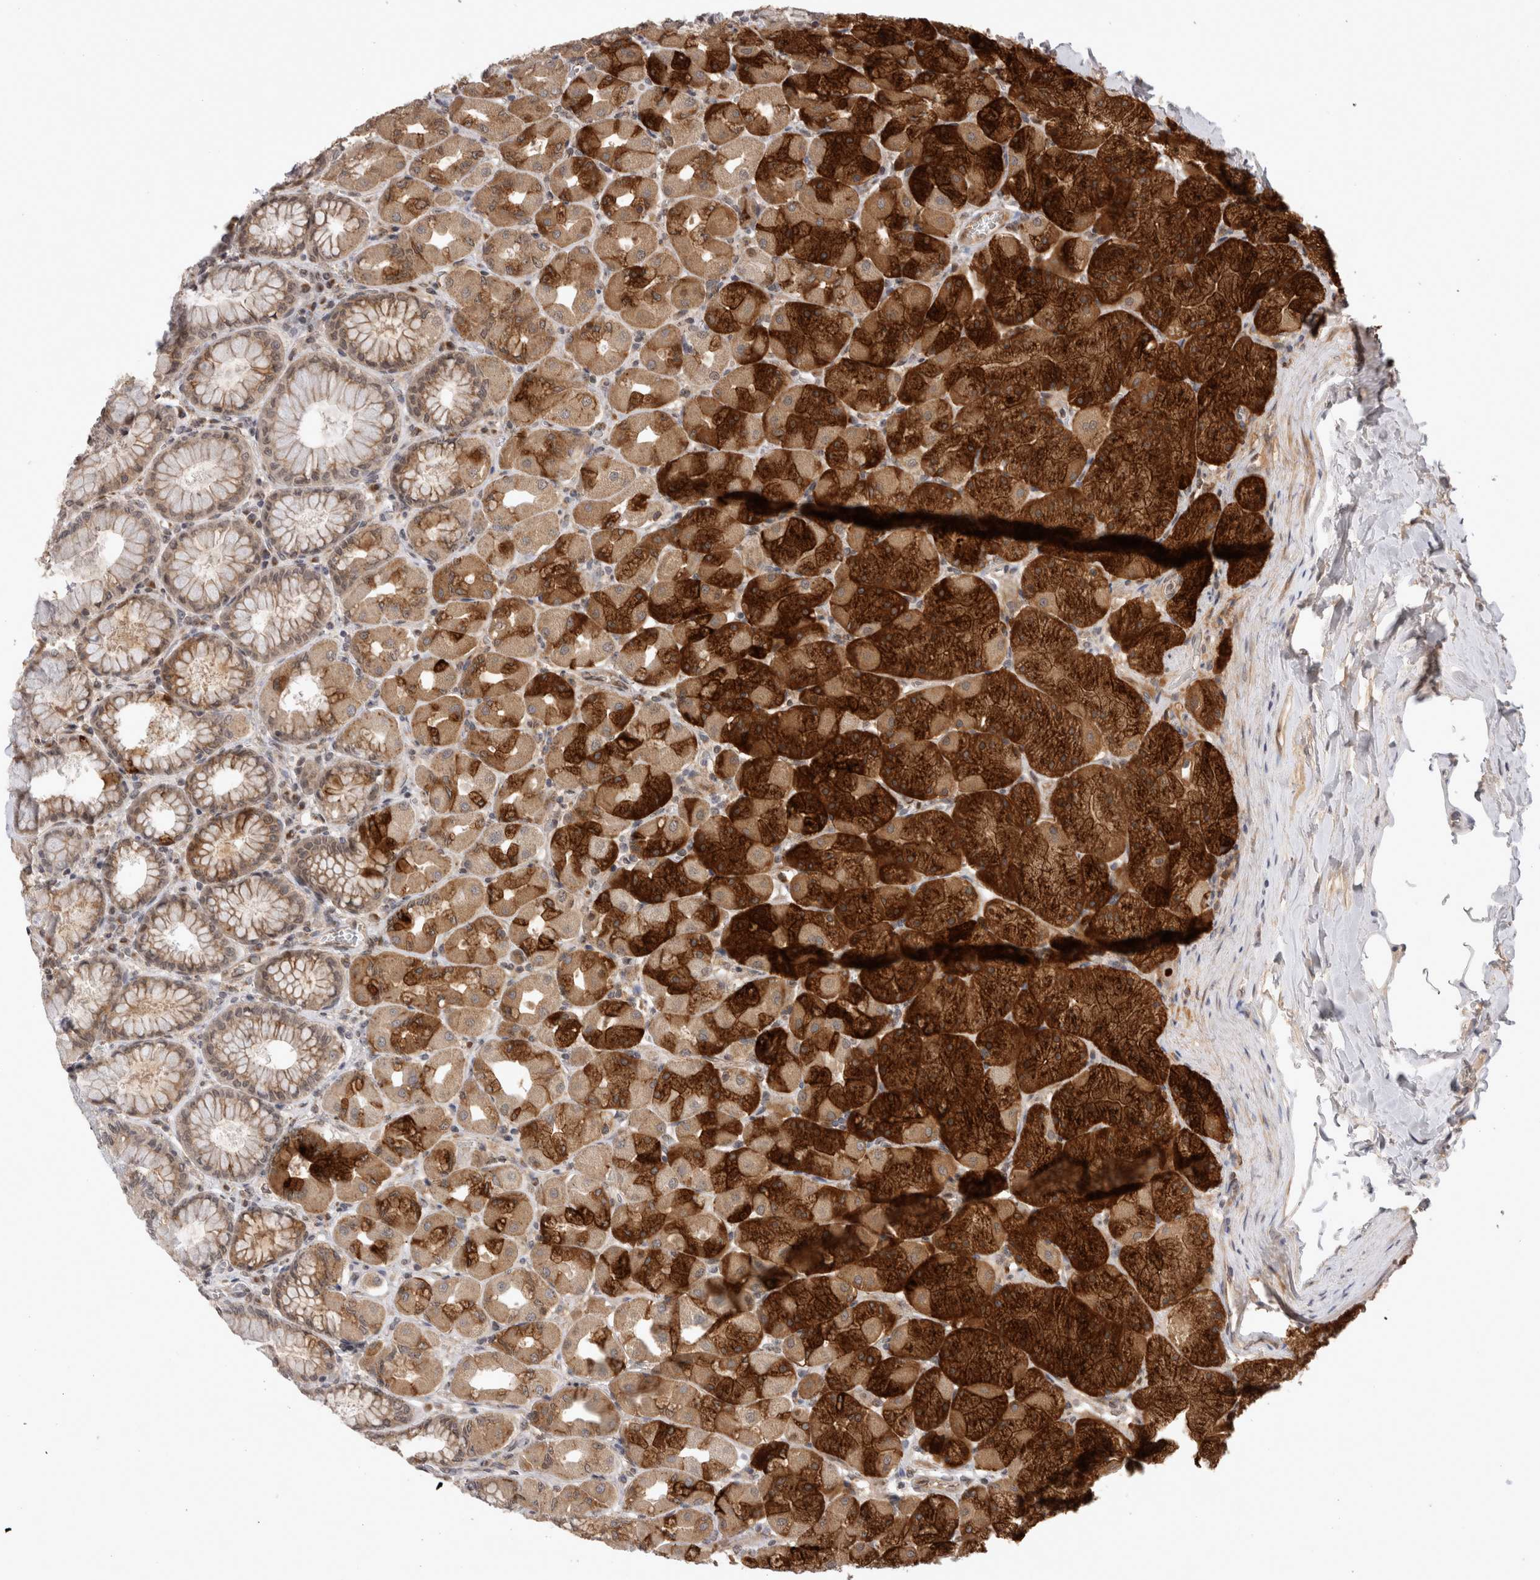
{"staining": {"intensity": "strong", "quantity": ">75%", "location": "cytoplasmic/membranous"}, "tissue": "stomach", "cell_type": "Glandular cells", "image_type": "normal", "snomed": [{"axis": "morphology", "description": "Normal tissue, NOS"}, {"axis": "topography", "description": "Stomach, upper"}], "caption": "IHC image of benign human stomach stained for a protein (brown), which displays high levels of strong cytoplasmic/membranous staining in approximately >75% of glandular cells.", "gene": "TMEM65", "patient": {"sex": "female", "age": 56}}